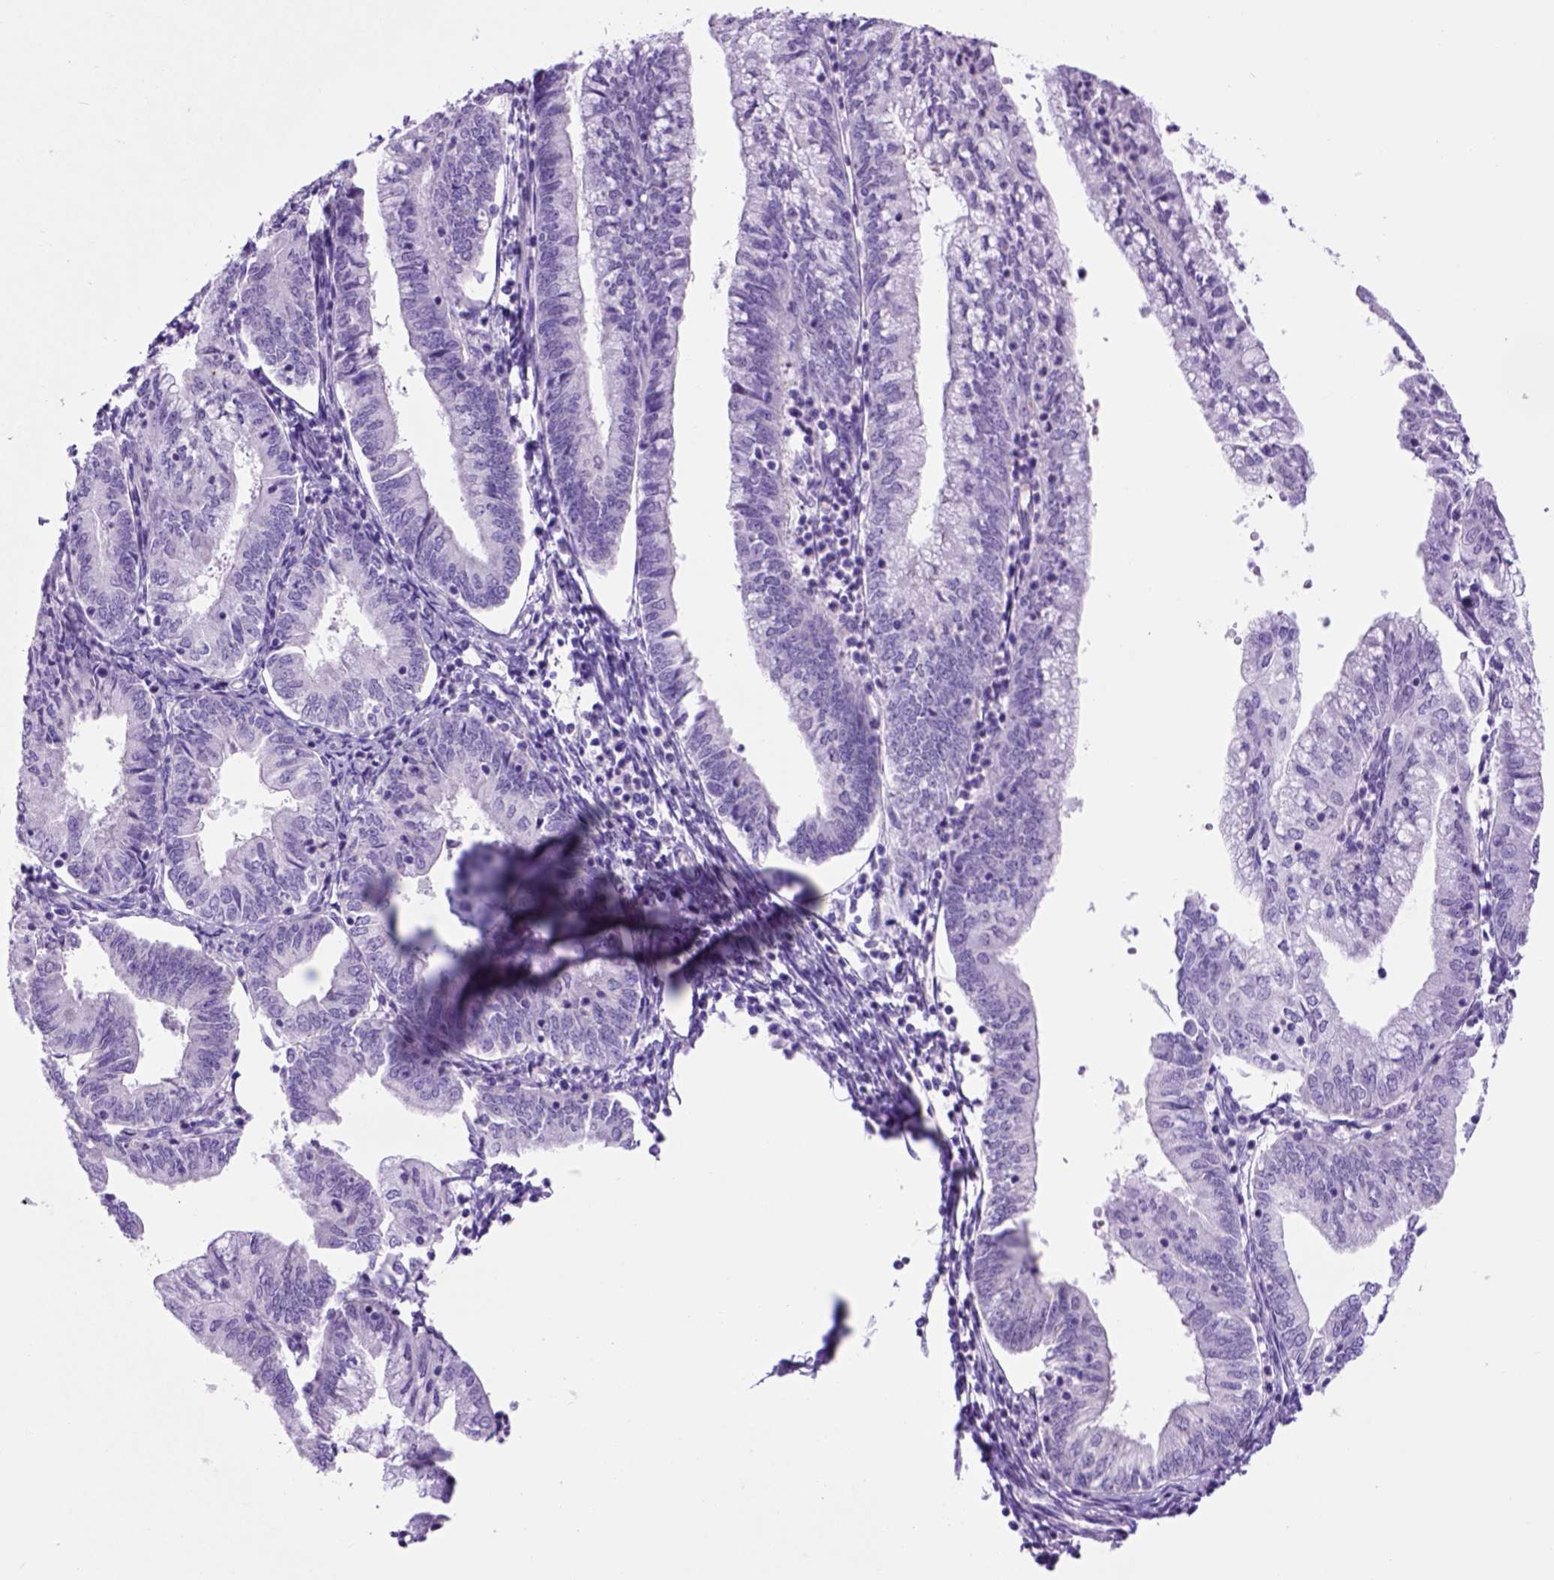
{"staining": {"intensity": "negative", "quantity": "none", "location": "none"}, "tissue": "endometrial cancer", "cell_type": "Tumor cells", "image_type": "cancer", "snomed": [{"axis": "morphology", "description": "Adenocarcinoma, NOS"}, {"axis": "topography", "description": "Endometrium"}], "caption": "Histopathology image shows no protein positivity in tumor cells of endometrial cancer tissue. Brightfield microscopy of immunohistochemistry stained with DAB (3,3'-diaminobenzidine) (brown) and hematoxylin (blue), captured at high magnification.", "gene": "HHIPL2", "patient": {"sex": "female", "age": 55}}